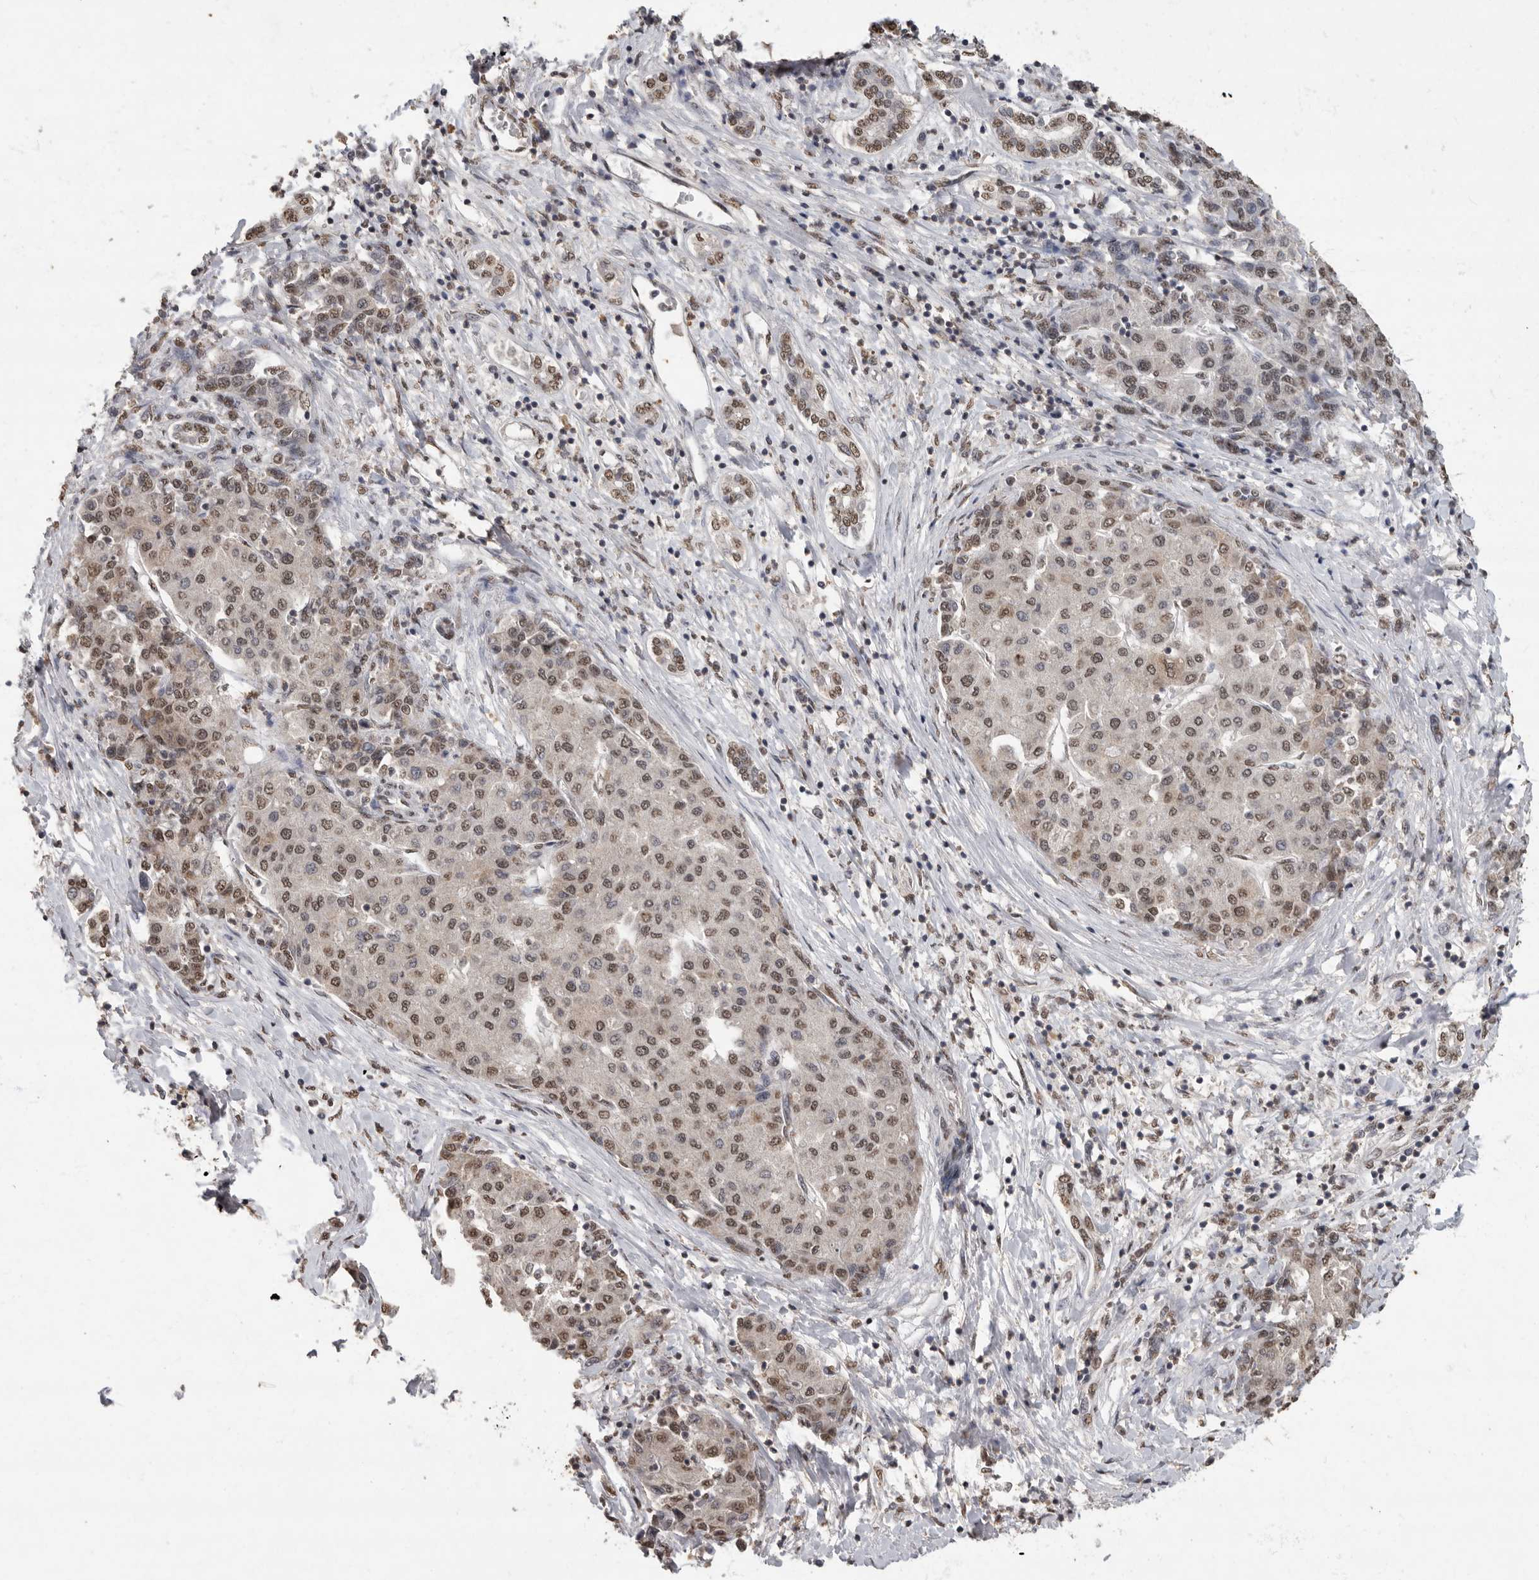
{"staining": {"intensity": "weak", "quantity": ">75%", "location": "nuclear"}, "tissue": "liver cancer", "cell_type": "Tumor cells", "image_type": "cancer", "snomed": [{"axis": "morphology", "description": "Carcinoma, Hepatocellular, NOS"}, {"axis": "topography", "description": "Liver"}], "caption": "Immunohistochemical staining of human hepatocellular carcinoma (liver) shows low levels of weak nuclear positivity in about >75% of tumor cells. The staining is performed using DAB (3,3'-diaminobenzidine) brown chromogen to label protein expression. The nuclei are counter-stained blue using hematoxylin.", "gene": "NBL1", "patient": {"sex": "male", "age": 65}}